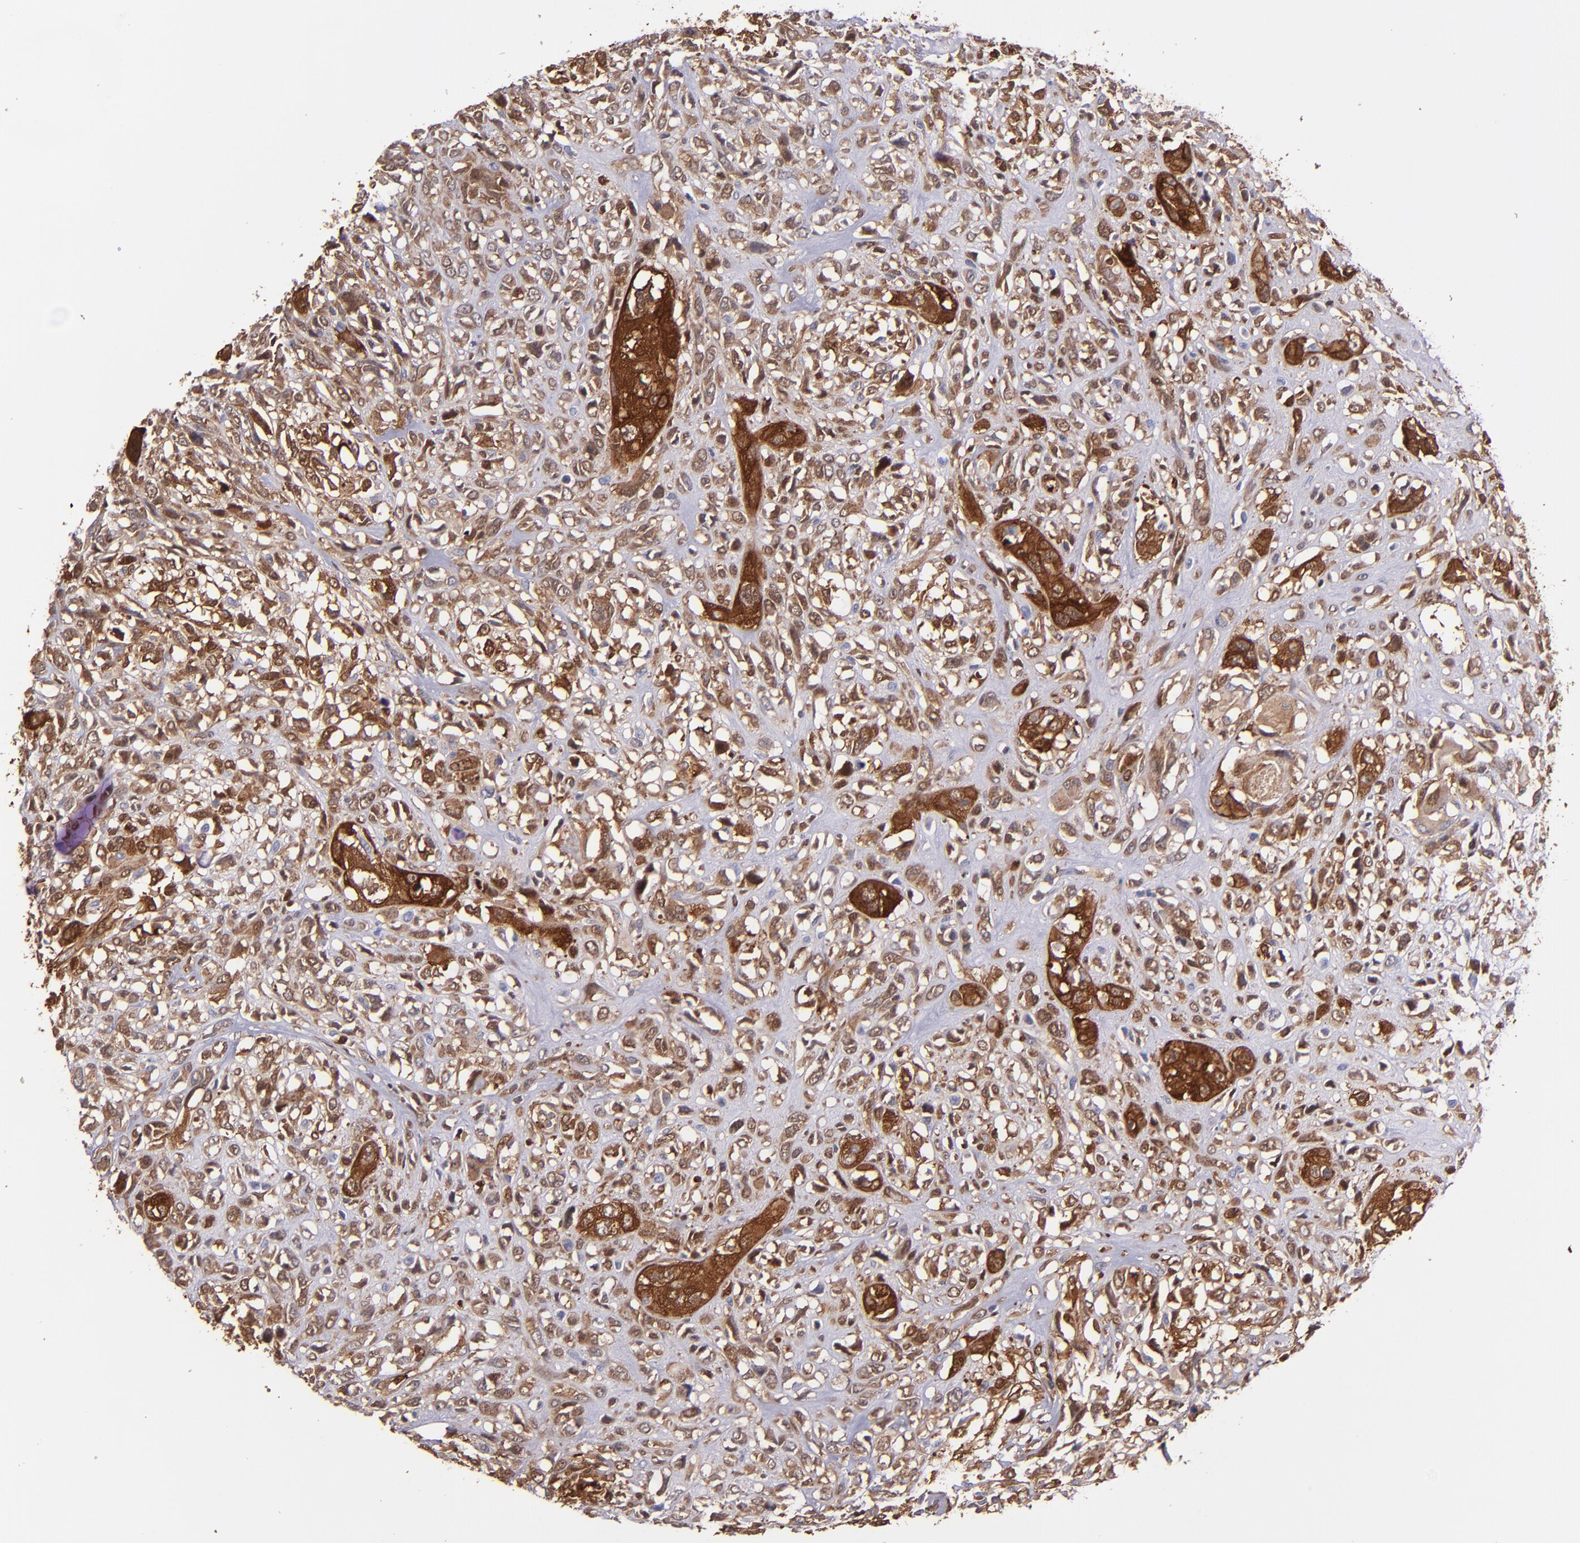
{"staining": {"intensity": "strong", "quantity": ">75%", "location": "cytoplasmic/membranous"}, "tissue": "head and neck cancer", "cell_type": "Tumor cells", "image_type": "cancer", "snomed": [{"axis": "morphology", "description": "Neoplasm, malignant, NOS"}, {"axis": "topography", "description": "Salivary gland"}, {"axis": "topography", "description": "Head-Neck"}], "caption": "Immunohistochemistry photomicrograph of neoplastic tissue: human head and neck cancer stained using immunohistochemistry shows high levels of strong protein expression localized specifically in the cytoplasmic/membranous of tumor cells, appearing as a cytoplasmic/membranous brown color.", "gene": "VCL", "patient": {"sex": "male", "age": 43}}